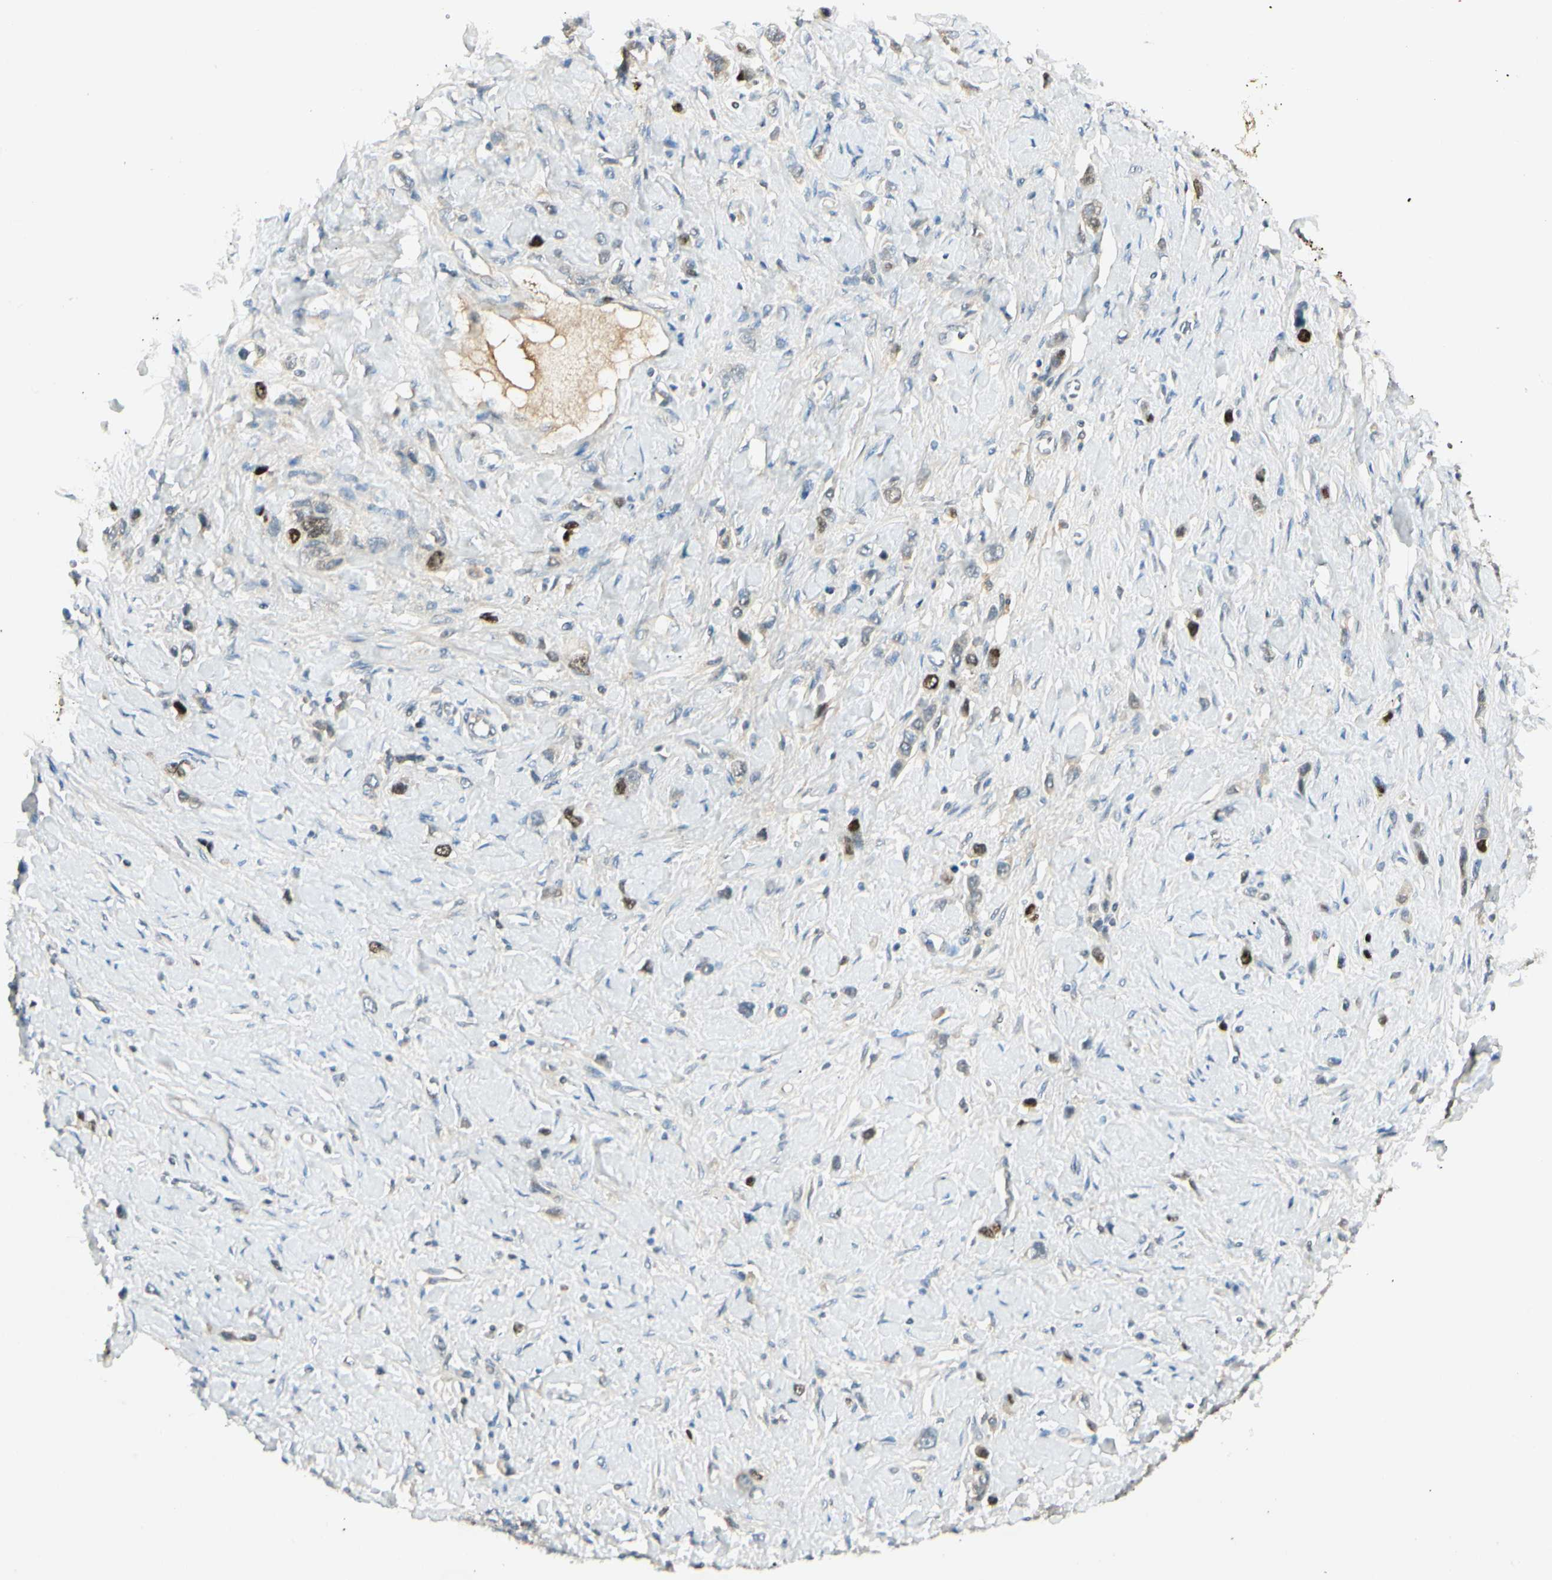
{"staining": {"intensity": "strong", "quantity": "<25%", "location": "nuclear"}, "tissue": "stomach cancer", "cell_type": "Tumor cells", "image_type": "cancer", "snomed": [{"axis": "morphology", "description": "Normal tissue, NOS"}, {"axis": "morphology", "description": "Adenocarcinoma, NOS"}, {"axis": "topography", "description": "Stomach, upper"}, {"axis": "topography", "description": "Stomach"}], "caption": "This micrograph demonstrates adenocarcinoma (stomach) stained with IHC to label a protein in brown. The nuclear of tumor cells show strong positivity for the protein. Nuclei are counter-stained blue.", "gene": "PITX1", "patient": {"sex": "female", "age": 65}}